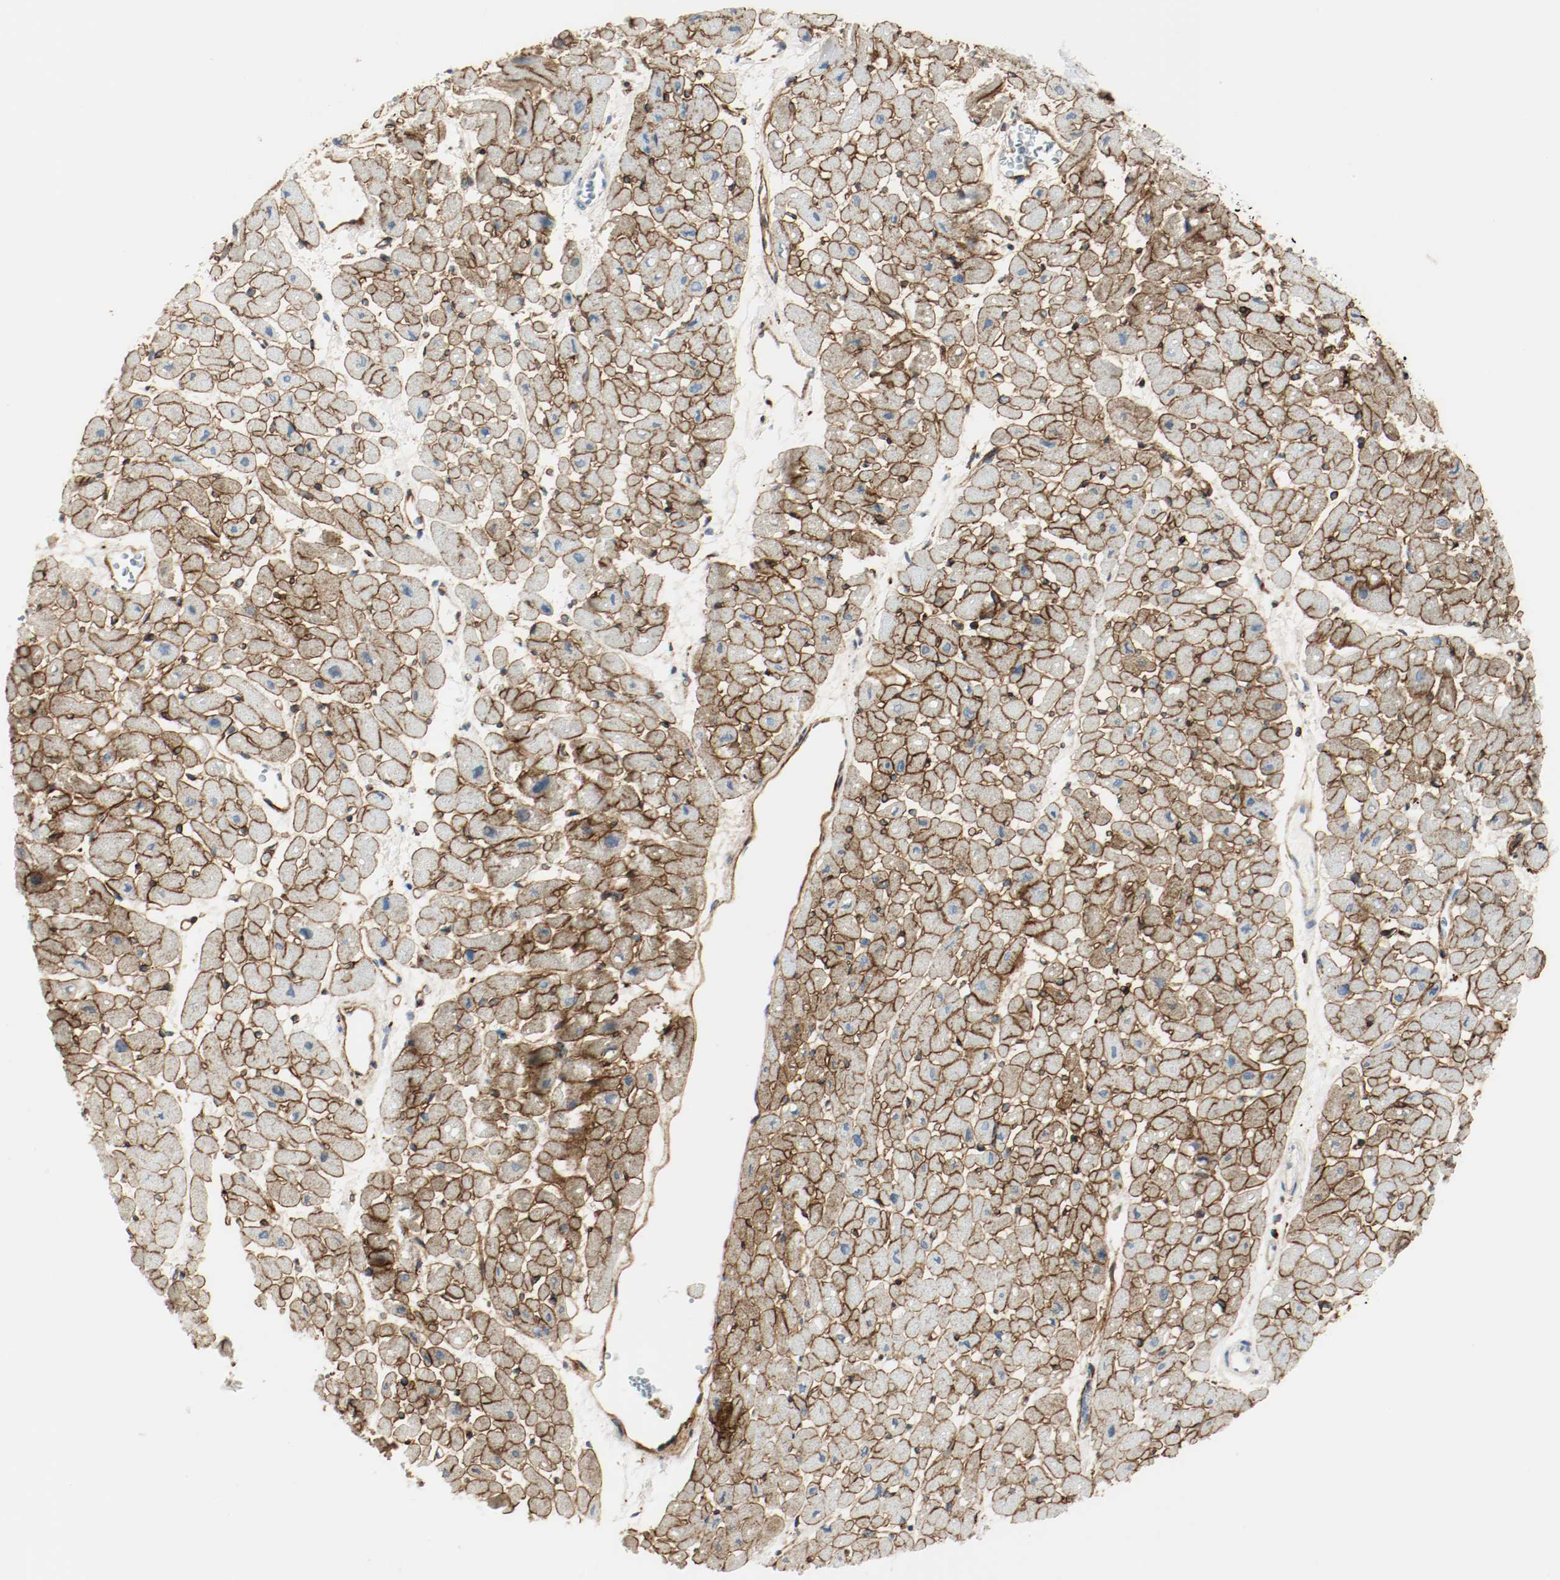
{"staining": {"intensity": "strong", "quantity": ">75%", "location": "cytoplasmic/membranous"}, "tissue": "heart muscle", "cell_type": "Cardiomyocytes", "image_type": "normal", "snomed": [{"axis": "morphology", "description": "Normal tissue, NOS"}, {"axis": "topography", "description": "Heart"}], "caption": "Immunohistochemistry (IHC) photomicrograph of unremarkable heart muscle: human heart muscle stained using IHC exhibits high levels of strong protein expression localized specifically in the cytoplasmic/membranous of cardiomyocytes, appearing as a cytoplasmic/membranous brown color.", "gene": "LAMB1", "patient": {"sex": "male", "age": 45}}